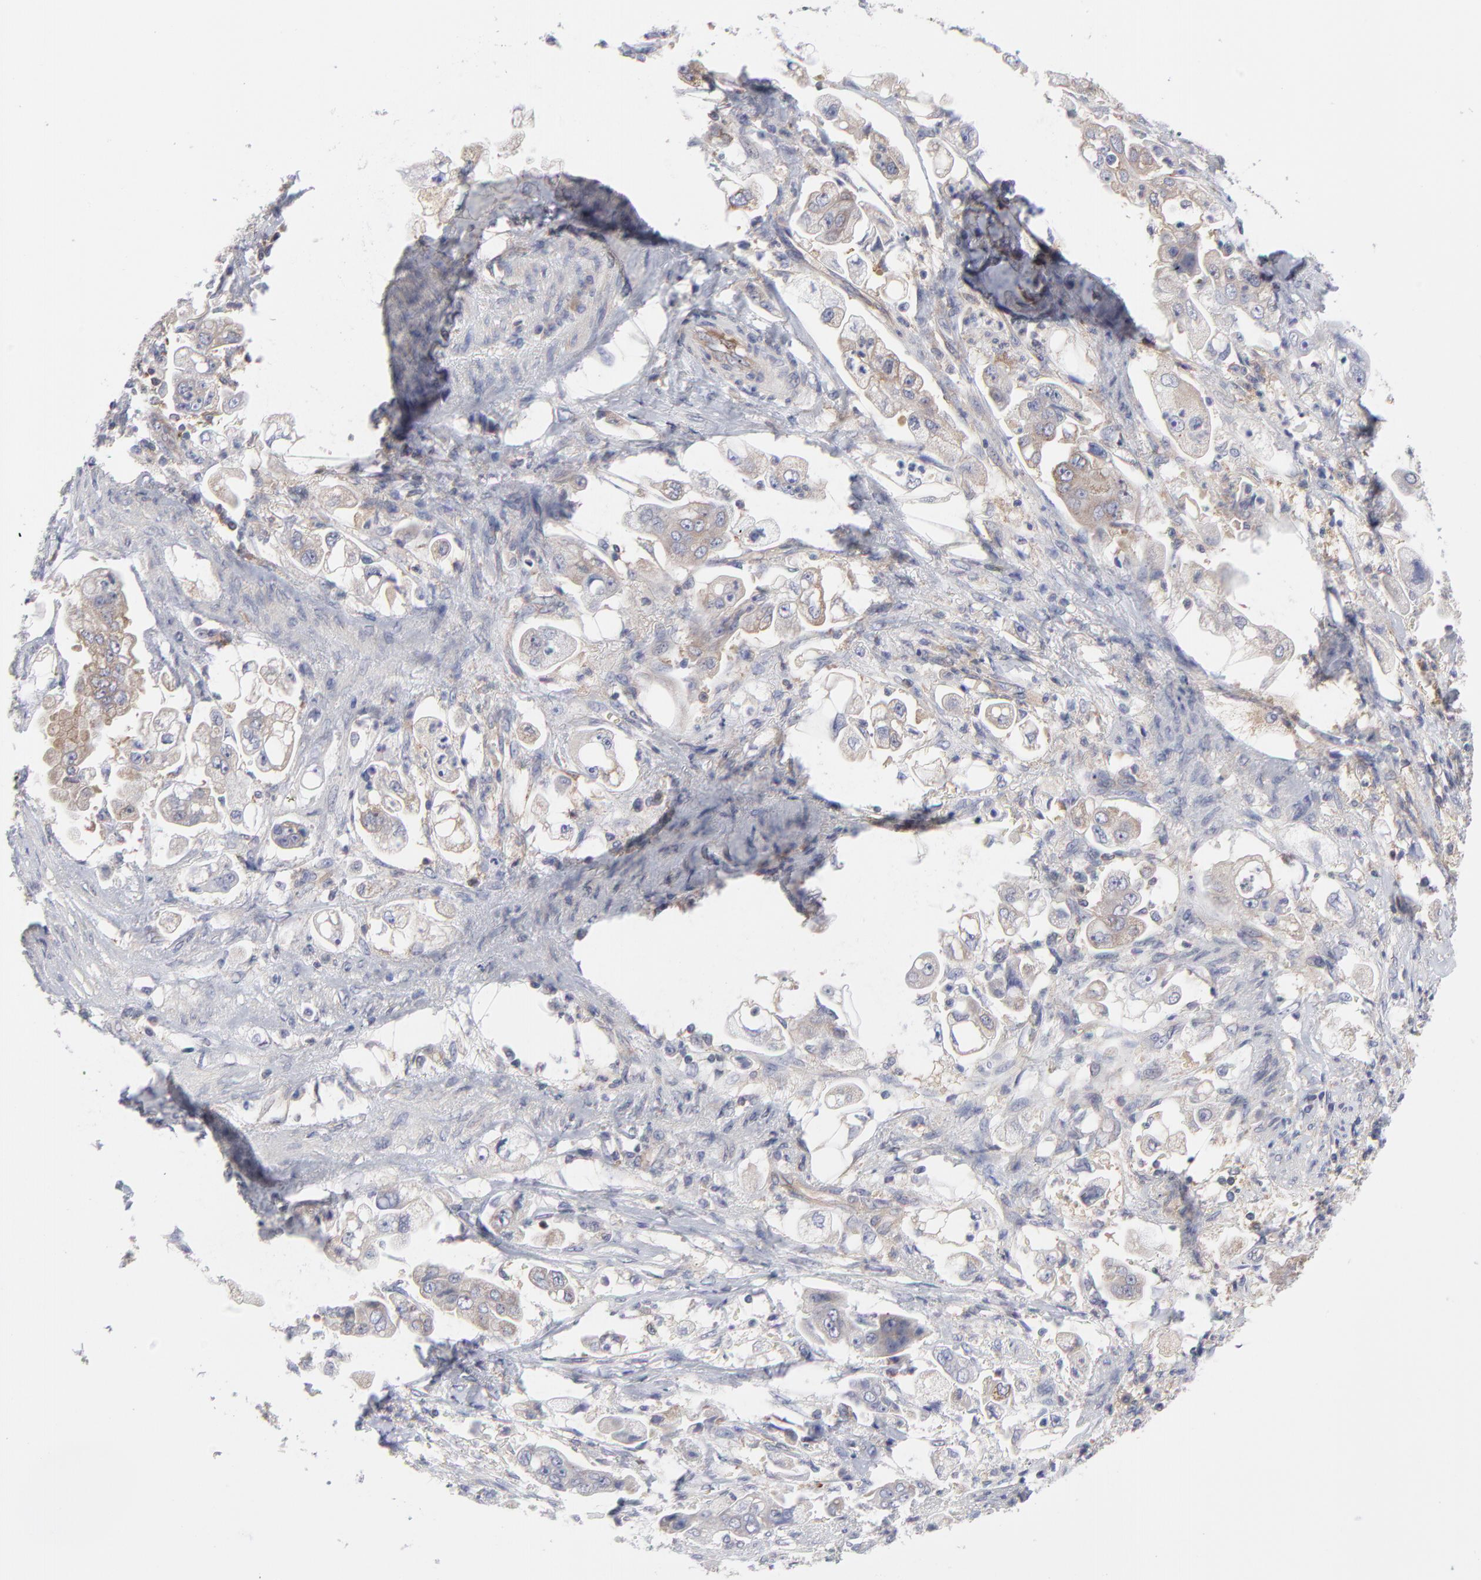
{"staining": {"intensity": "negative", "quantity": "none", "location": "none"}, "tissue": "stomach cancer", "cell_type": "Tumor cells", "image_type": "cancer", "snomed": [{"axis": "morphology", "description": "Adenocarcinoma, NOS"}, {"axis": "topography", "description": "Stomach"}], "caption": "Image shows no protein positivity in tumor cells of stomach cancer tissue.", "gene": "NFKBIA", "patient": {"sex": "male", "age": 62}}